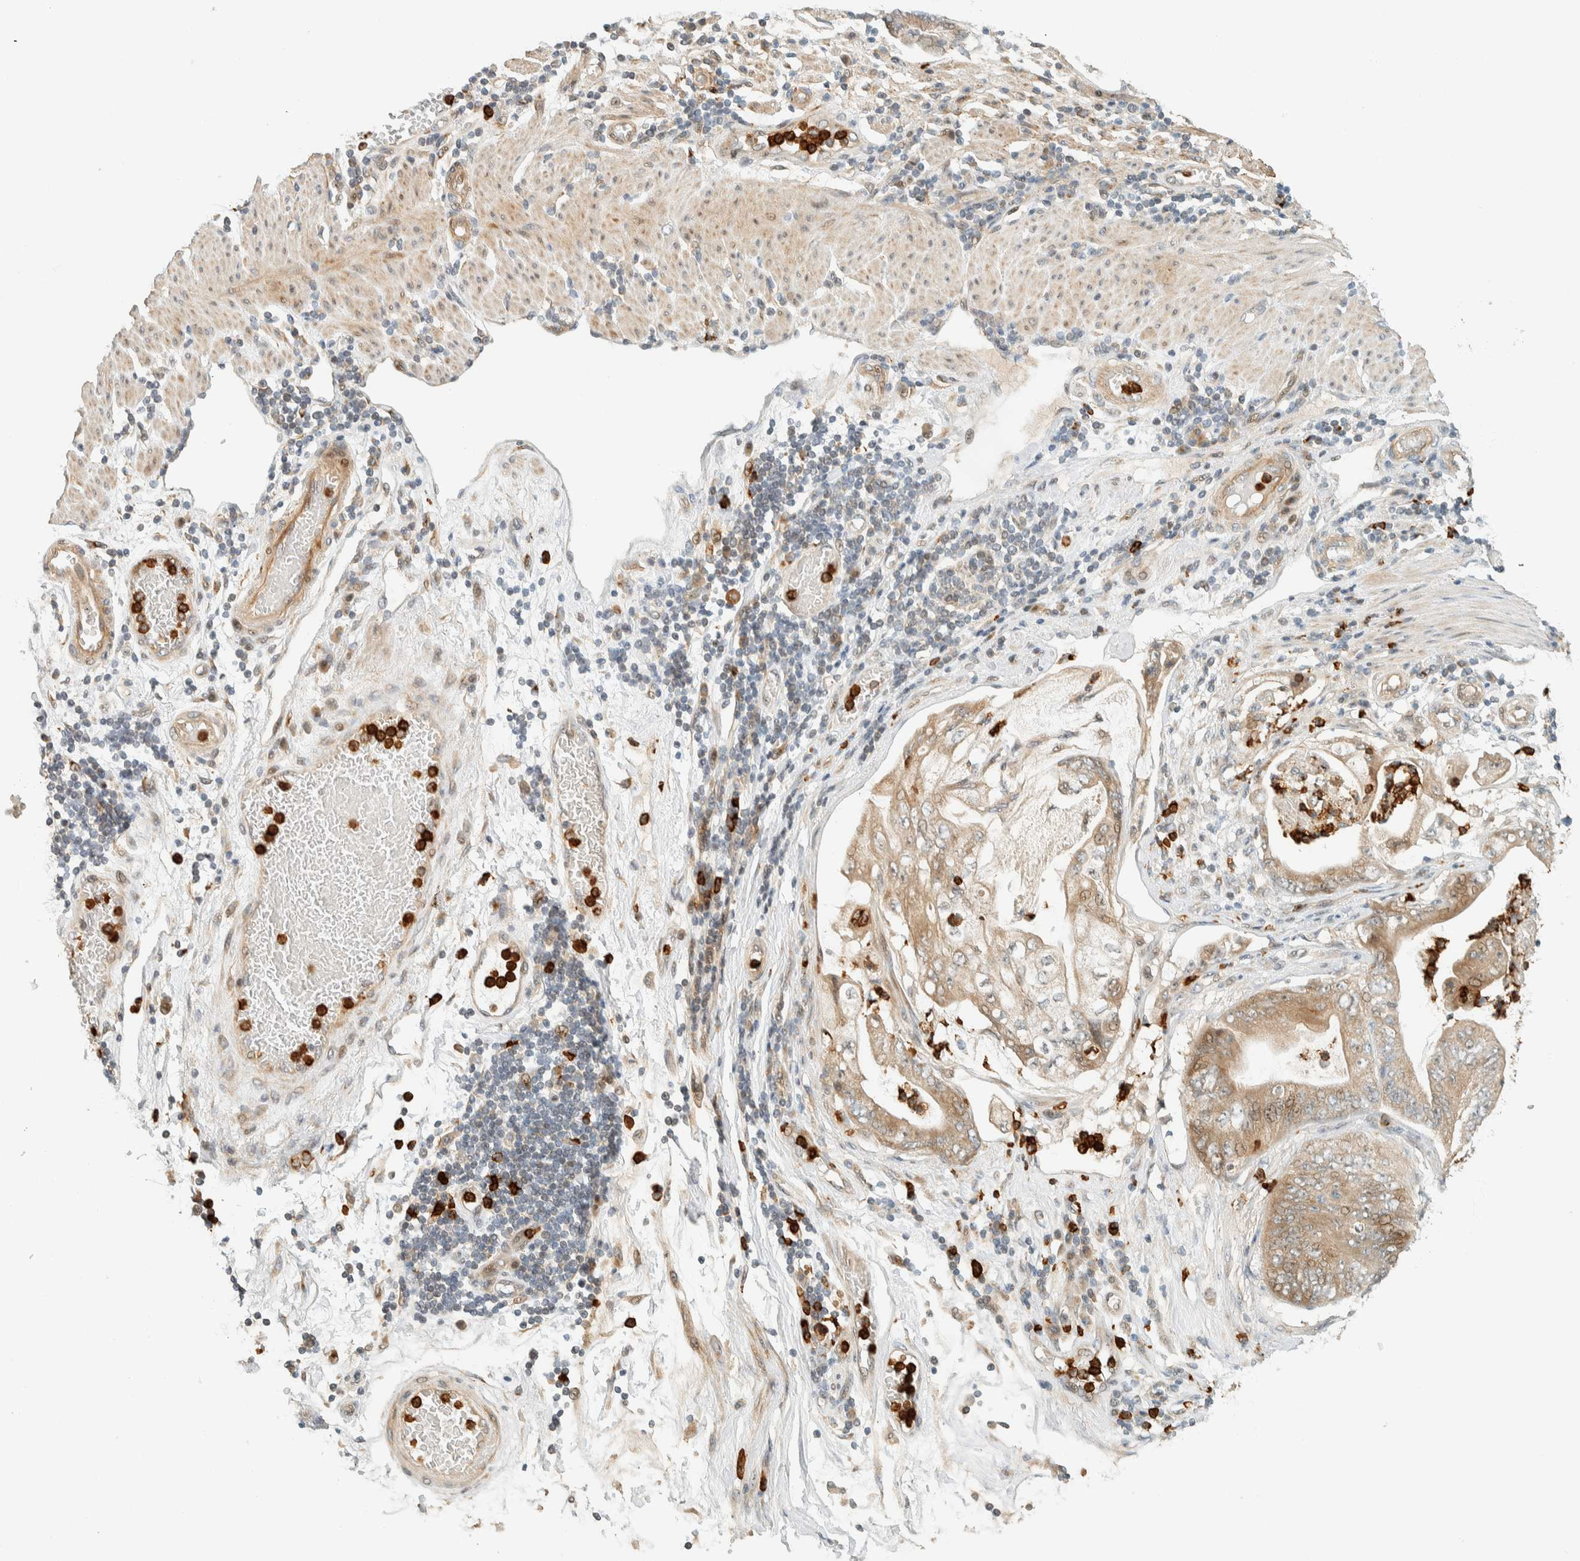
{"staining": {"intensity": "moderate", "quantity": ">75%", "location": "cytoplasmic/membranous"}, "tissue": "stomach cancer", "cell_type": "Tumor cells", "image_type": "cancer", "snomed": [{"axis": "morphology", "description": "Adenocarcinoma, NOS"}, {"axis": "topography", "description": "Stomach"}], "caption": "High-magnification brightfield microscopy of stomach adenocarcinoma stained with DAB (brown) and counterstained with hematoxylin (blue). tumor cells exhibit moderate cytoplasmic/membranous expression is seen in about>75% of cells.", "gene": "CCDC171", "patient": {"sex": "female", "age": 73}}